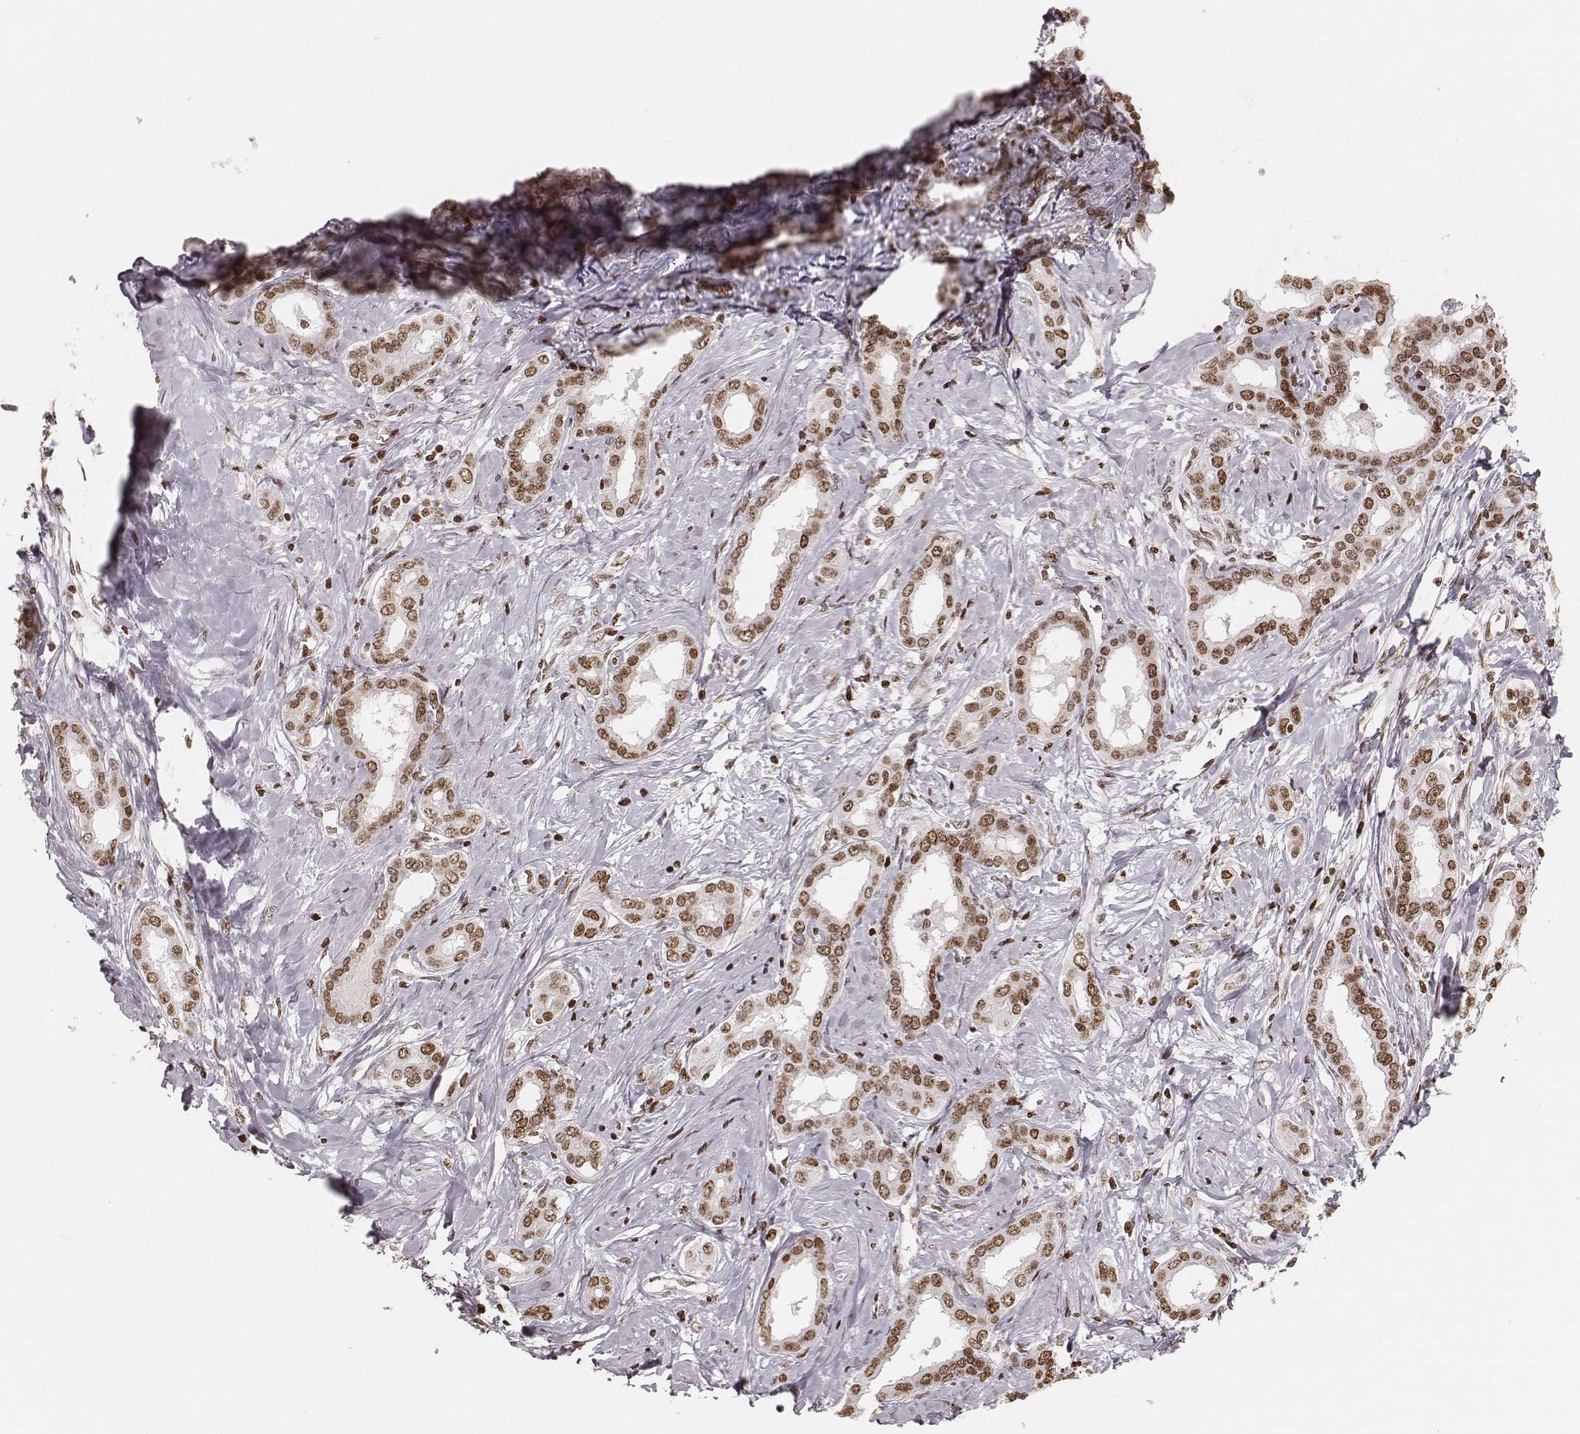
{"staining": {"intensity": "moderate", "quantity": ">75%", "location": "nuclear"}, "tissue": "liver cancer", "cell_type": "Tumor cells", "image_type": "cancer", "snomed": [{"axis": "morphology", "description": "Cholangiocarcinoma"}, {"axis": "topography", "description": "Liver"}], "caption": "Protein staining by IHC shows moderate nuclear staining in about >75% of tumor cells in liver cancer.", "gene": "PARP1", "patient": {"sex": "female", "age": 47}}